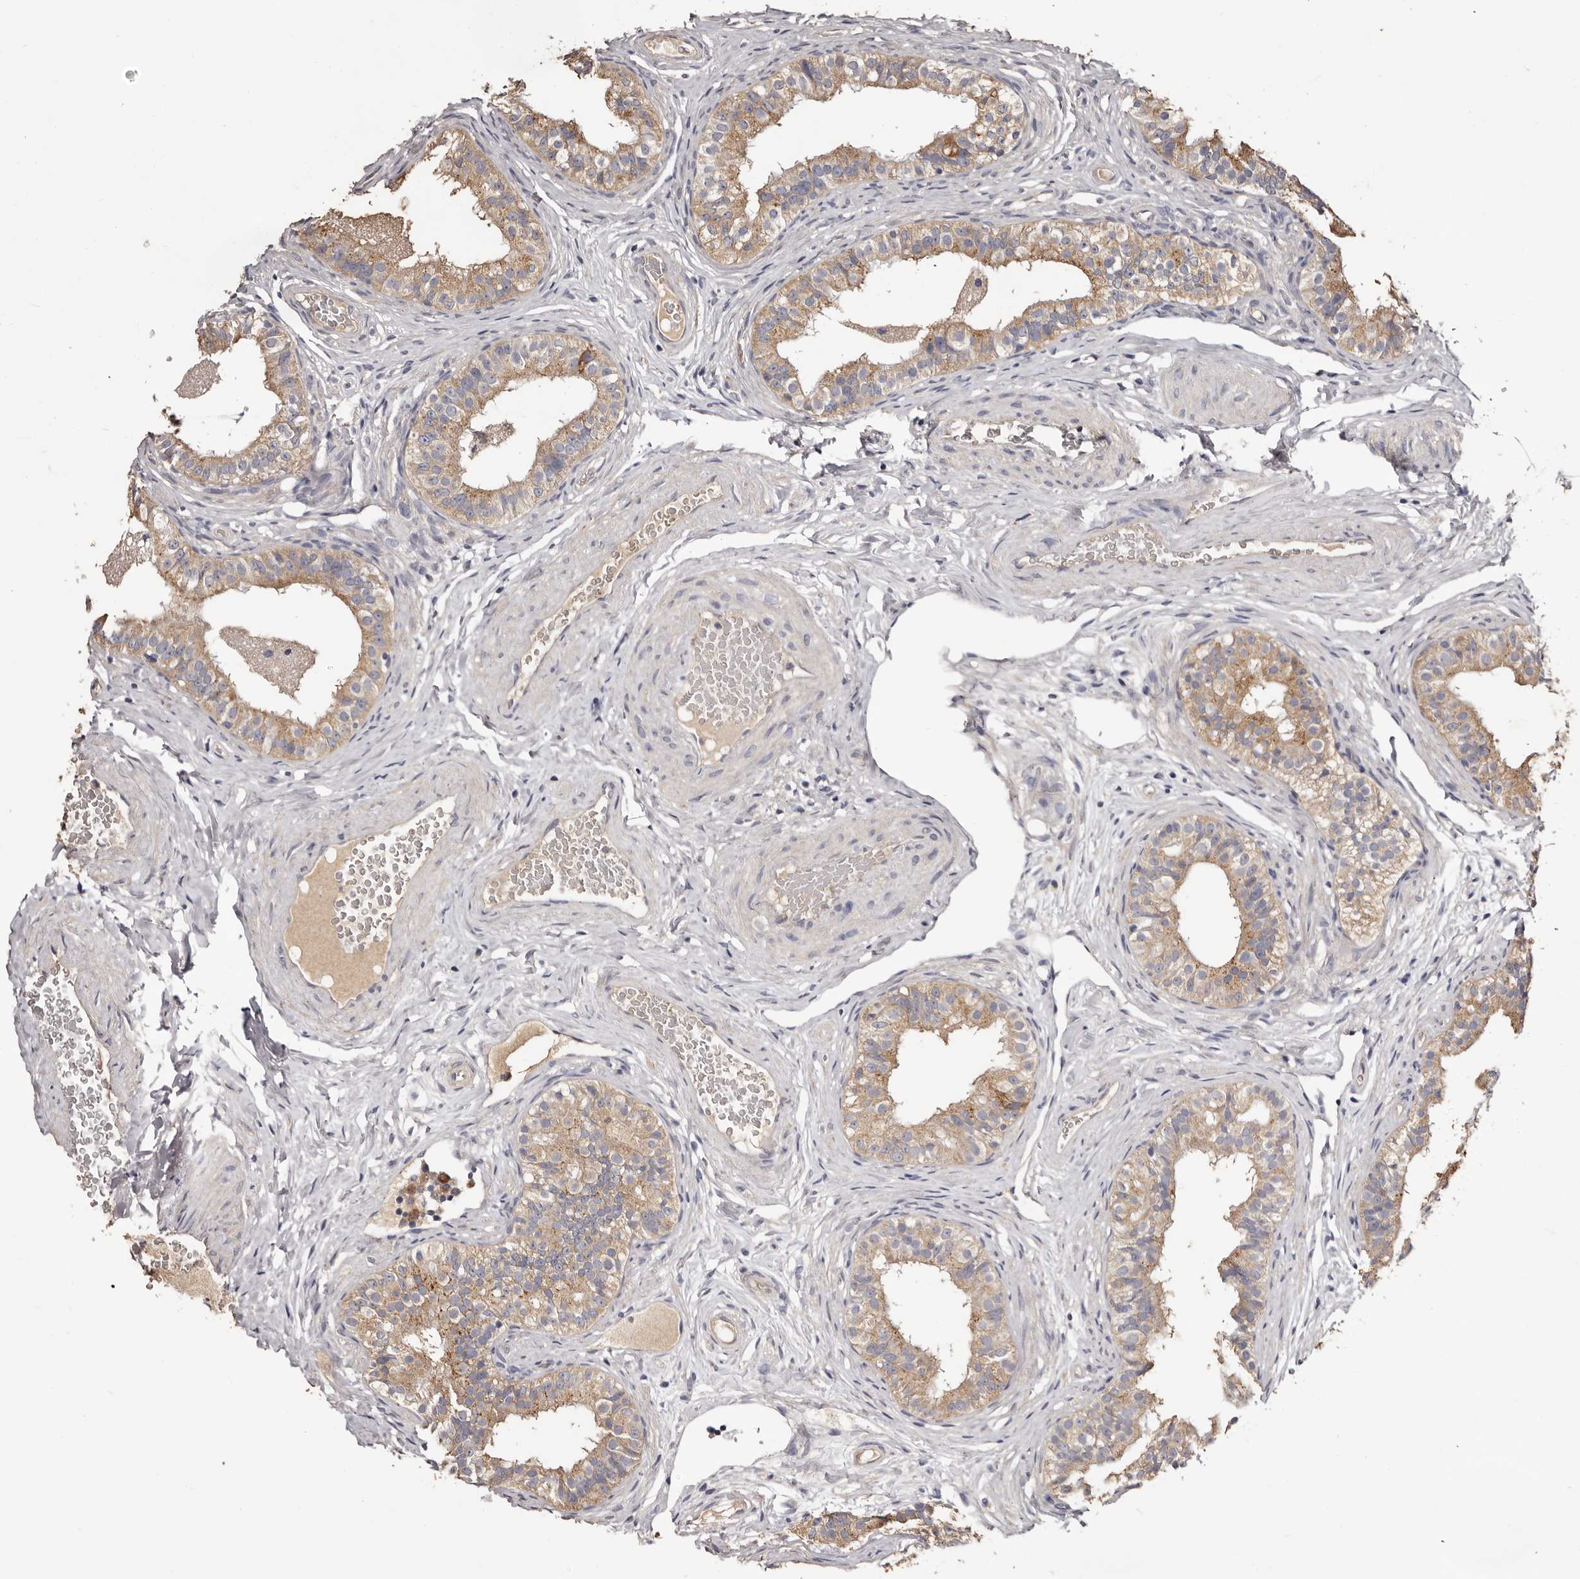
{"staining": {"intensity": "moderate", "quantity": "25%-75%", "location": "cytoplasmic/membranous"}, "tissue": "epididymis", "cell_type": "Glandular cells", "image_type": "normal", "snomed": [{"axis": "morphology", "description": "Normal tissue, NOS"}, {"axis": "topography", "description": "Epididymis"}], "caption": "Immunohistochemistry micrograph of normal epididymis: epididymis stained using immunohistochemistry (IHC) demonstrates medium levels of moderate protein expression localized specifically in the cytoplasmic/membranous of glandular cells, appearing as a cytoplasmic/membranous brown color.", "gene": "ETNK1", "patient": {"sex": "male", "age": 49}}